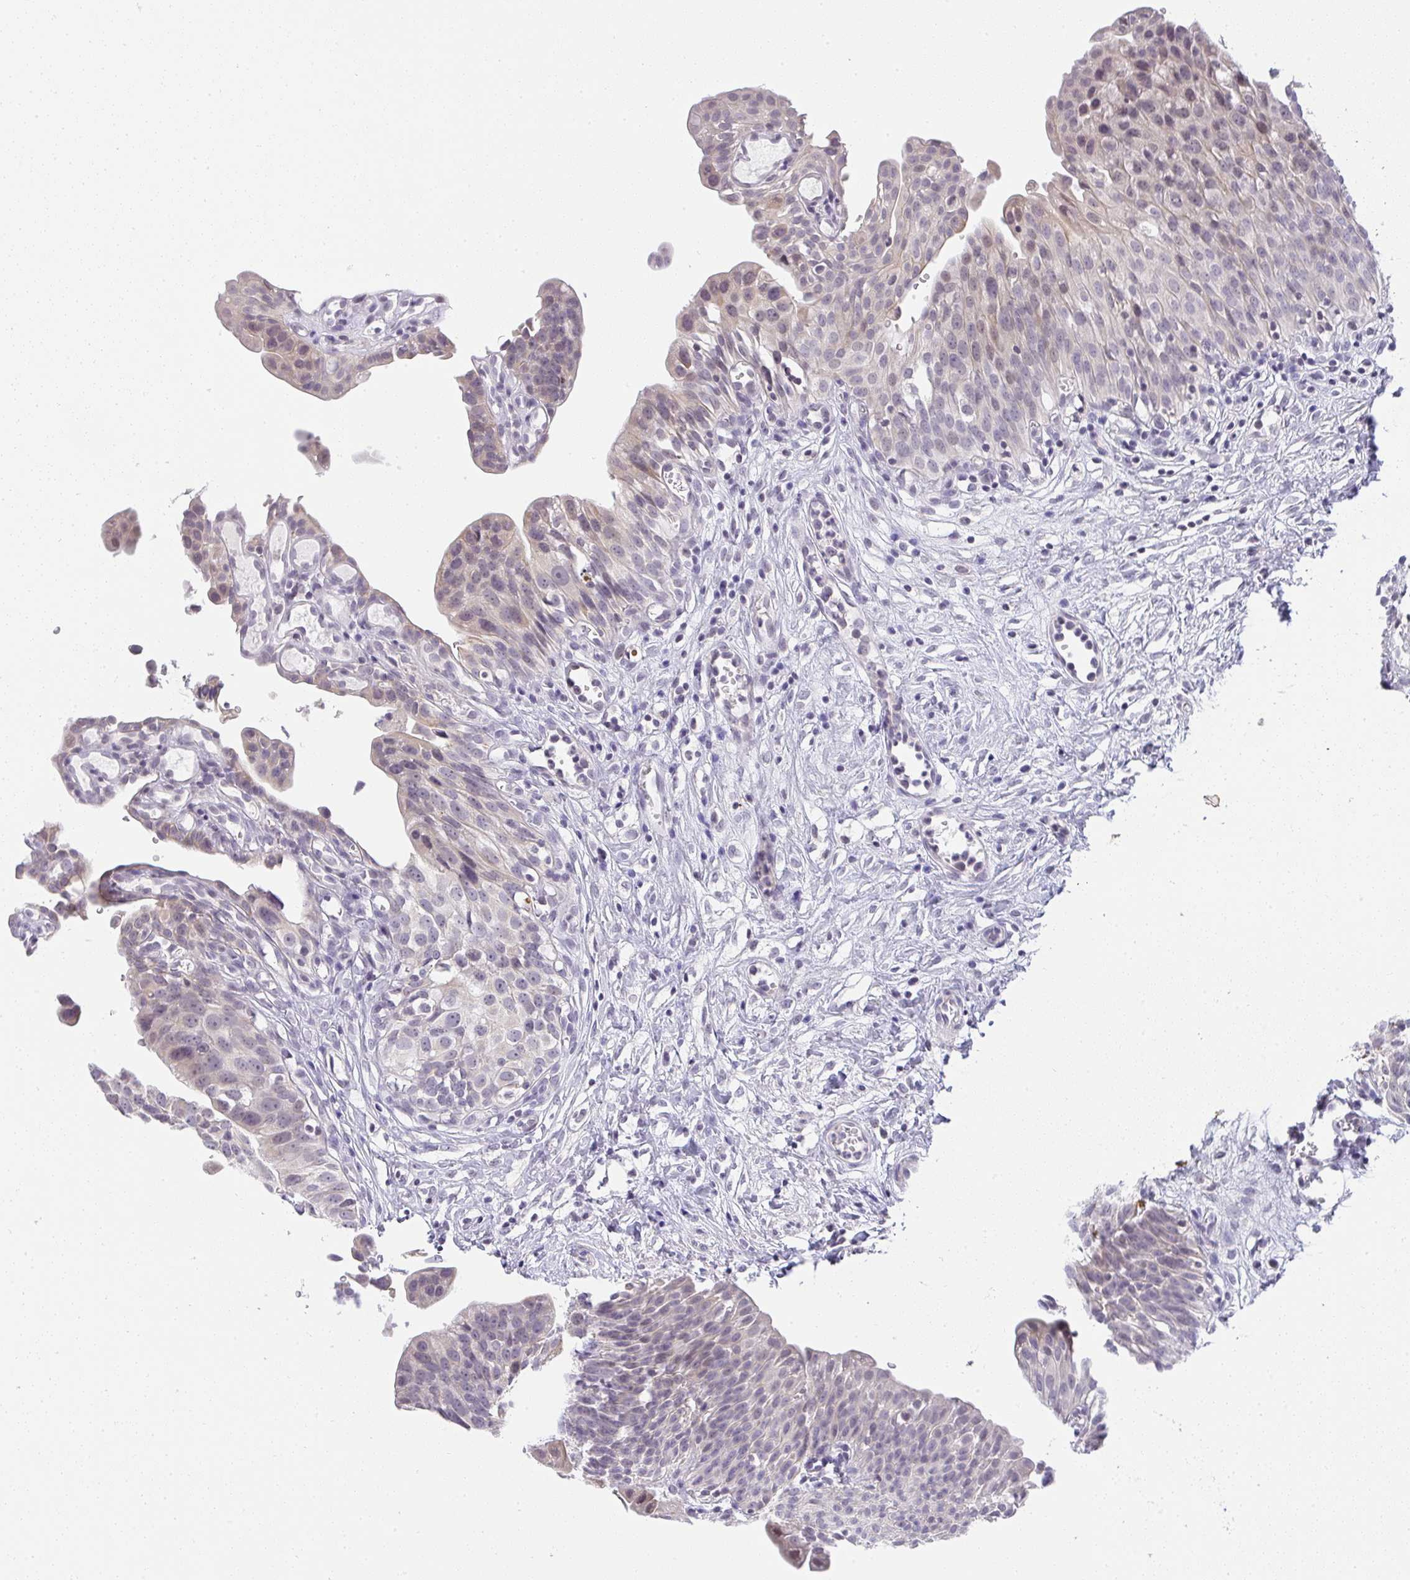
{"staining": {"intensity": "negative", "quantity": "none", "location": "none"}, "tissue": "urinary bladder", "cell_type": "Urothelial cells", "image_type": "normal", "snomed": [{"axis": "morphology", "description": "Normal tissue, NOS"}, {"axis": "topography", "description": "Urinary bladder"}], "caption": "The photomicrograph displays no significant positivity in urothelial cells of urinary bladder.", "gene": "CACNA1S", "patient": {"sex": "male", "age": 51}}